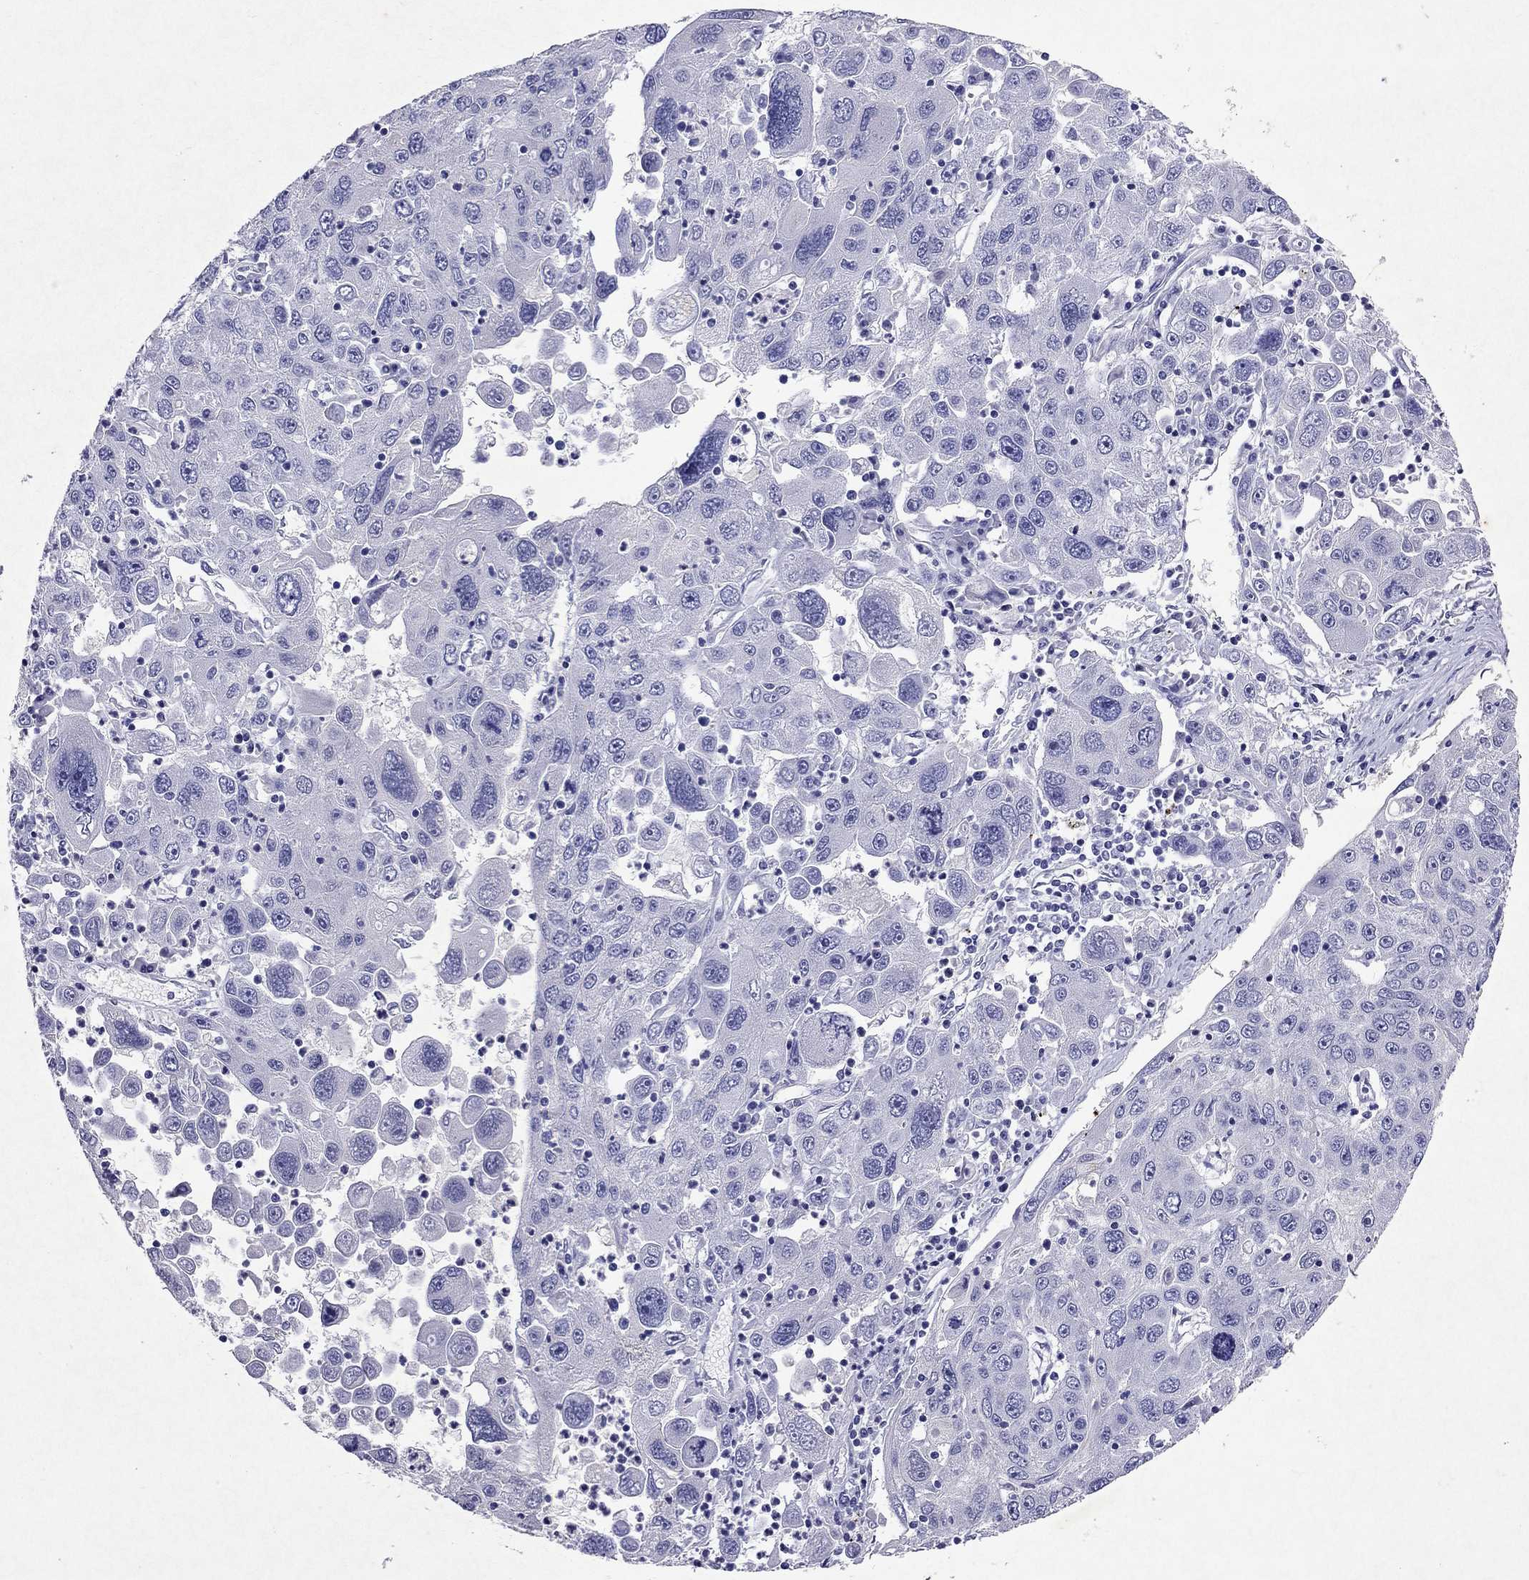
{"staining": {"intensity": "negative", "quantity": "none", "location": "none"}, "tissue": "stomach cancer", "cell_type": "Tumor cells", "image_type": "cancer", "snomed": [{"axis": "morphology", "description": "Adenocarcinoma, NOS"}, {"axis": "topography", "description": "Stomach"}], "caption": "Stomach adenocarcinoma was stained to show a protein in brown. There is no significant staining in tumor cells. (Immunohistochemistry (ihc), brightfield microscopy, high magnification).", "gene": "ARMC12", "patient": {"sex": "male", "age": 56}}